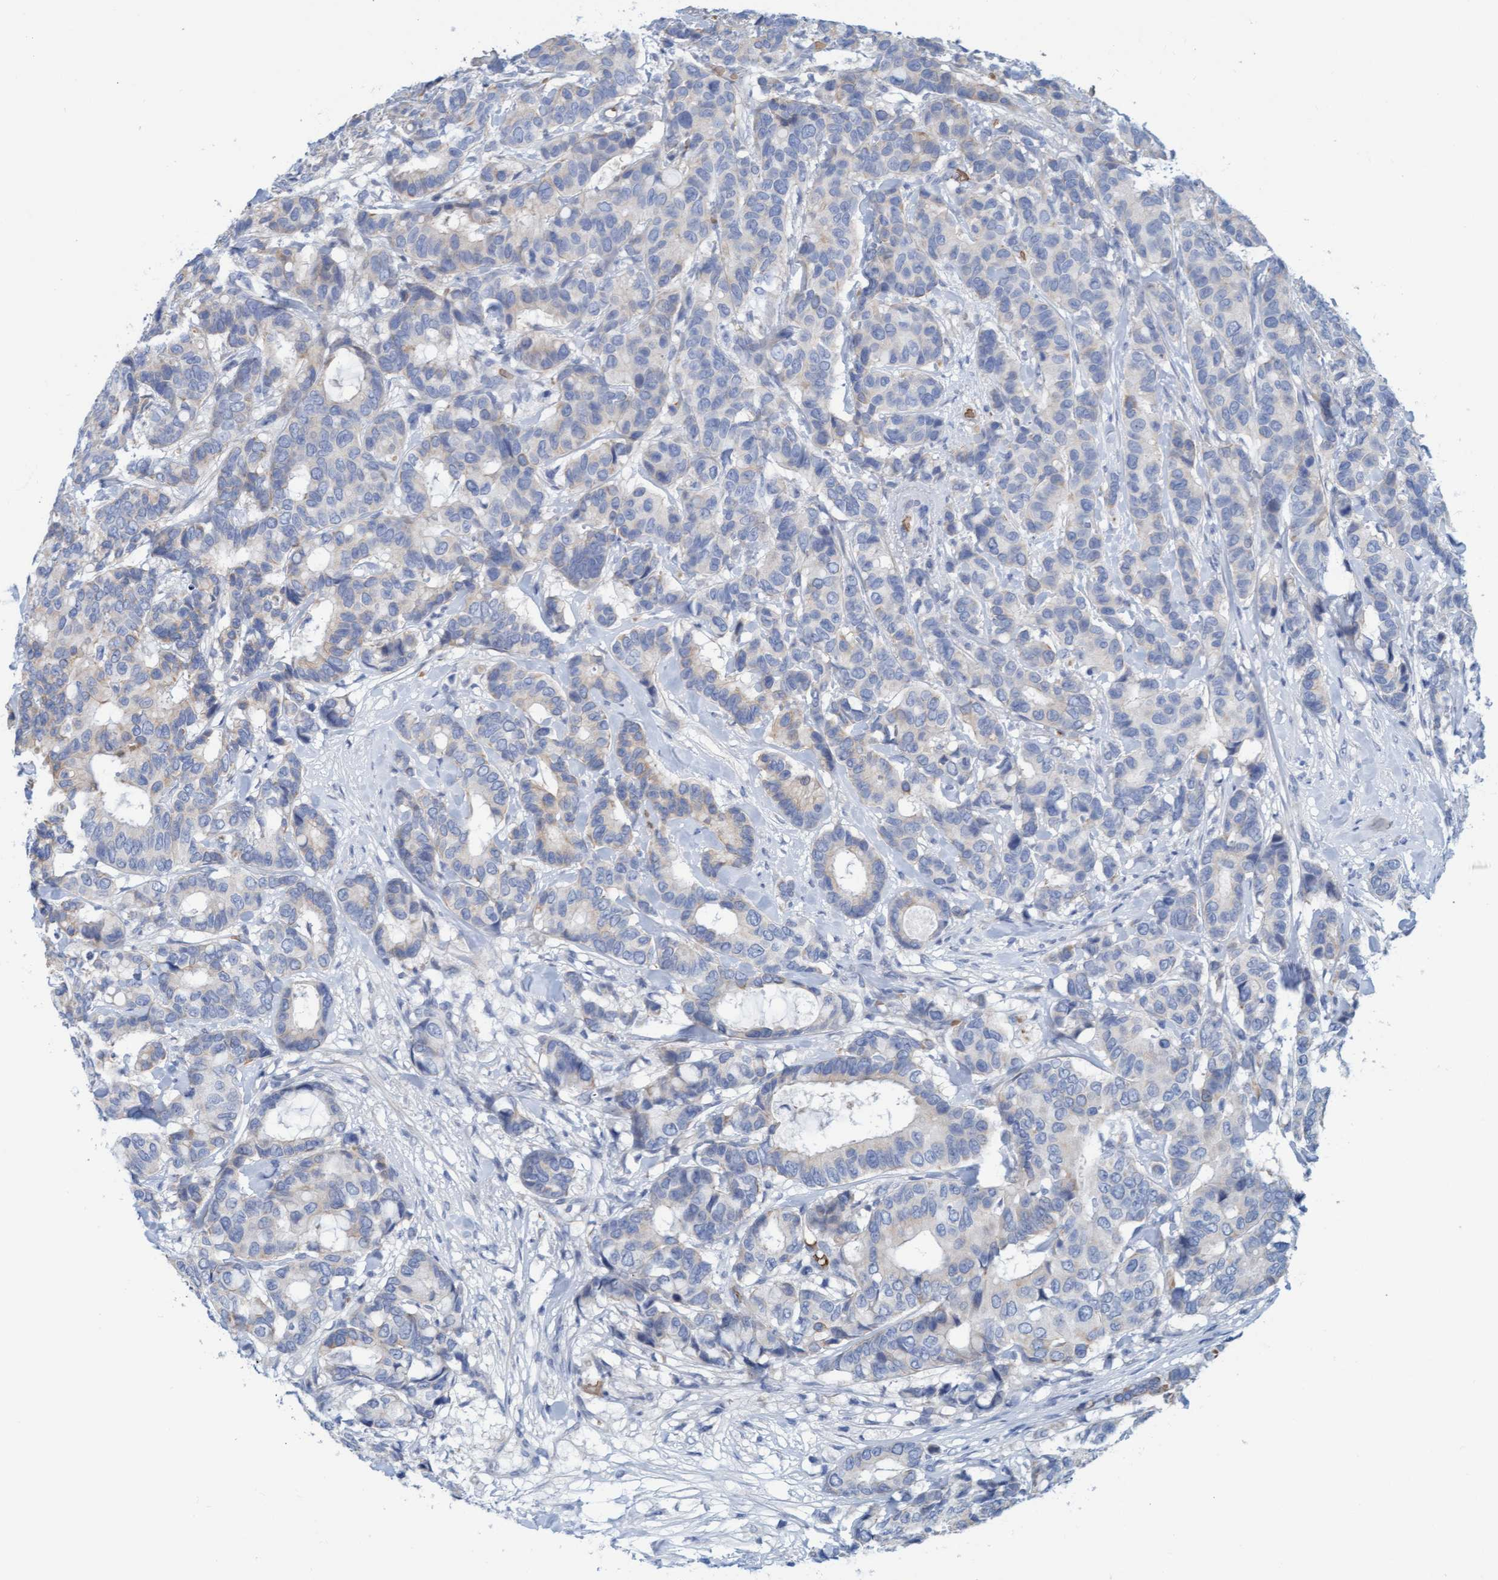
{"staining": {"intensity": "weak", "quantity": "<25%", "location": "cytoplasmic/membranous"}, "tissue": "breast cancer", "cell_type": "Tumor cells", "image_type": "cancer", "snomed": [{"axis": "morphology", "description": "Duct carcinoma"}, {"axis": "topography", "description": "Breast"}], "caption": "Tumor cells show no significant protein expression in breast intraductal carcinoma.", "gene": "P2RX5", "patient": {"sex": "female", "age": 87}}